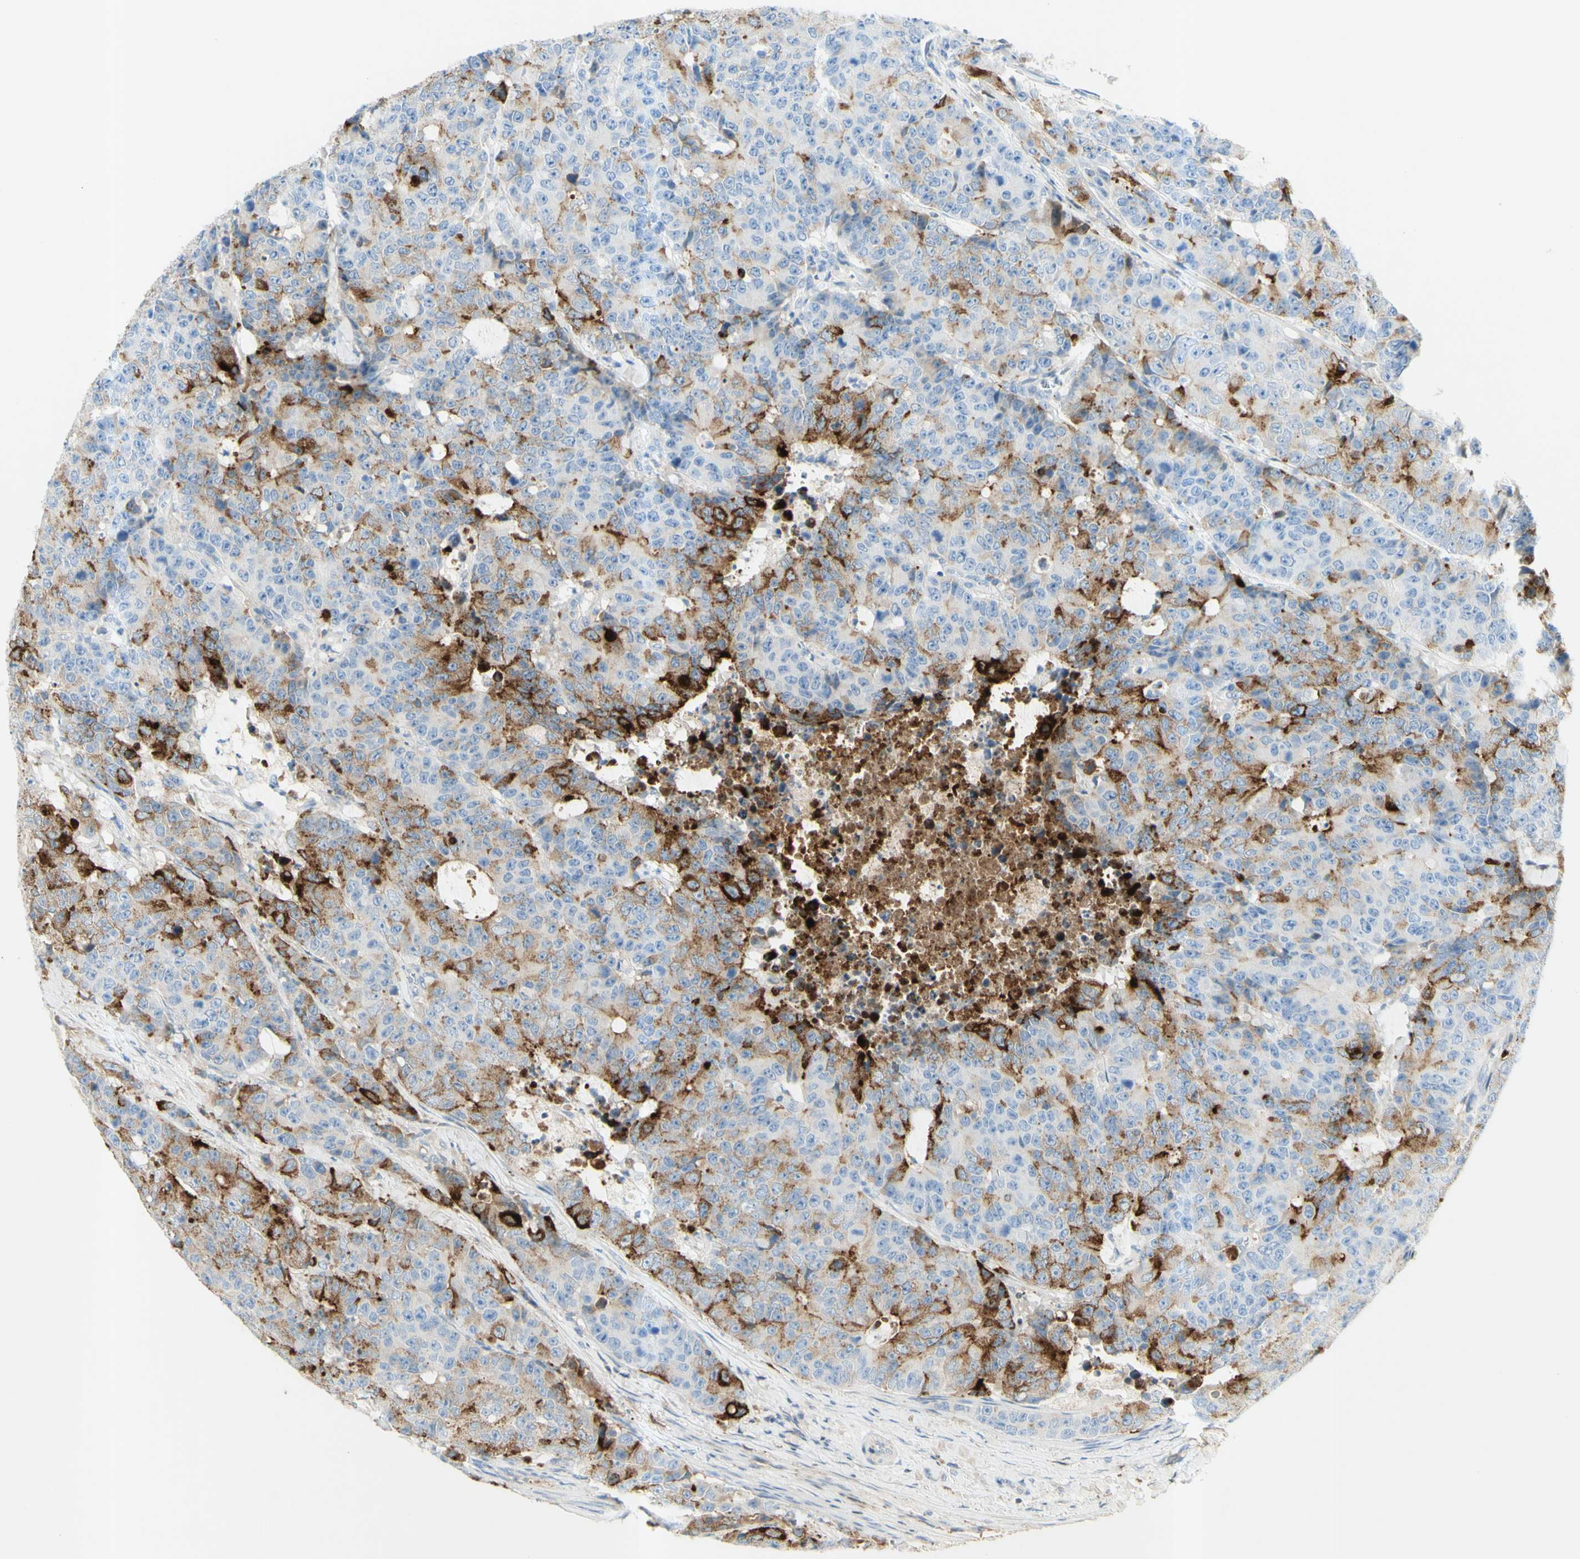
{"staining": {"intensity": "strong", "quantity": "25%-75%", "location": "cytoplasmic/membranous"}, "tissue": "colorectal cancer", "cell_type": "Tumor cells", "image_type": "cancer", "snomed": [{"axis": "morphology", "description": "Adenocarcinoma, NOS"}, {"axis": "topography", "description": "Colon"}], "caption": "The immunohistochemical stain labels strong cytoplasmic/membranous expression in tumor cells of colorectal cancer tissue.", "gene": "GDF15", "patient": {"sex": "female", "age": 86}}